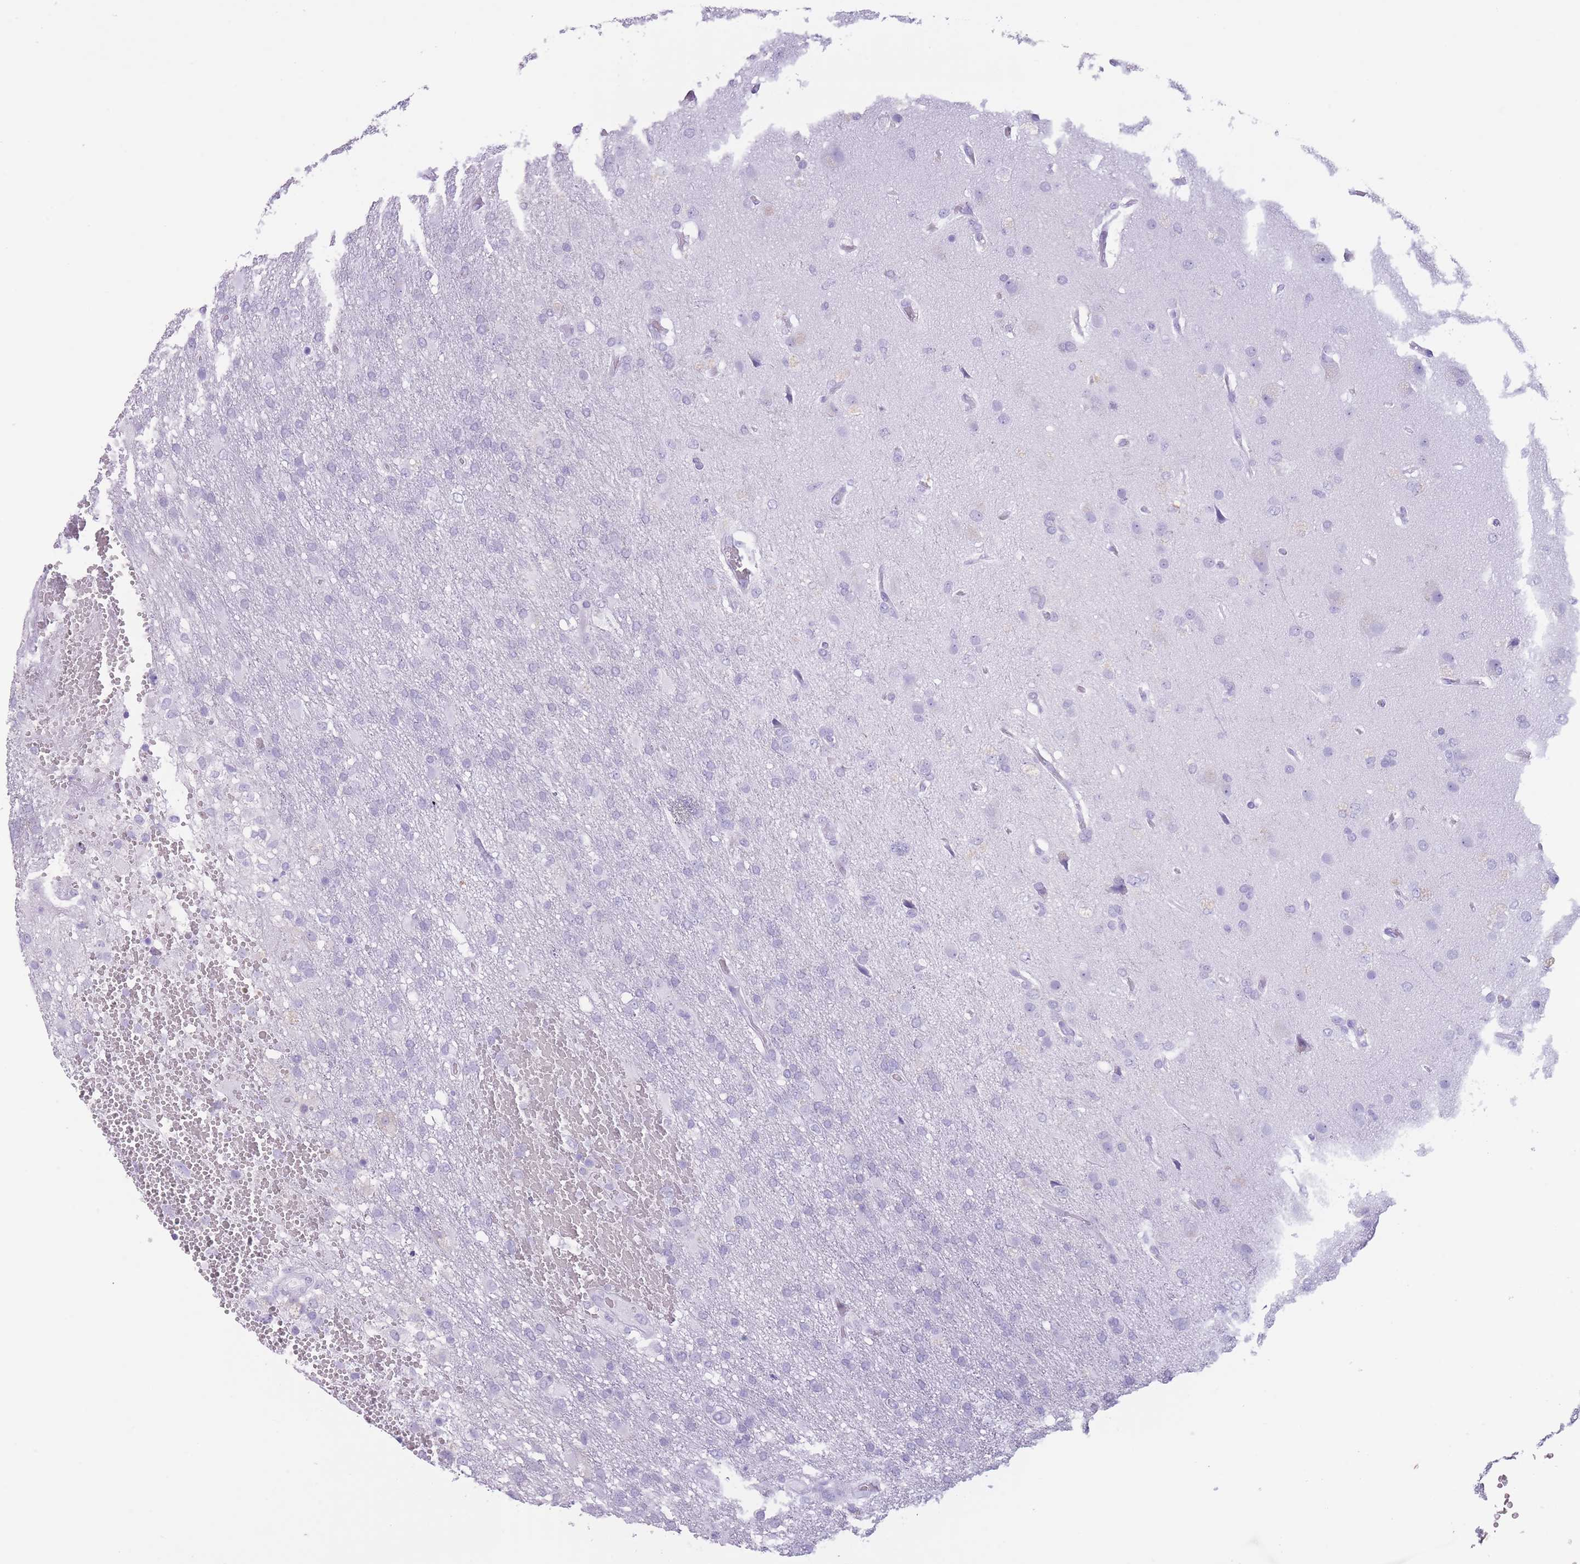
{"staining": {"intensity": "negative", "quantity": "none", "location": "none"}, "tissue": "glioma", "cell_type": "Tumor cells", "image_type": "cancer", "snomed": [{"axis": "morphology", "description": "Glioma, malignant, High grade"}, {"axis": "topography", "description": "Brain"}], "caption": "Protein analysis of glioma reveals no significant staining in tumor cells.", "gene": "OR4F21", "patient": {"sex": "female", "age": 74}}